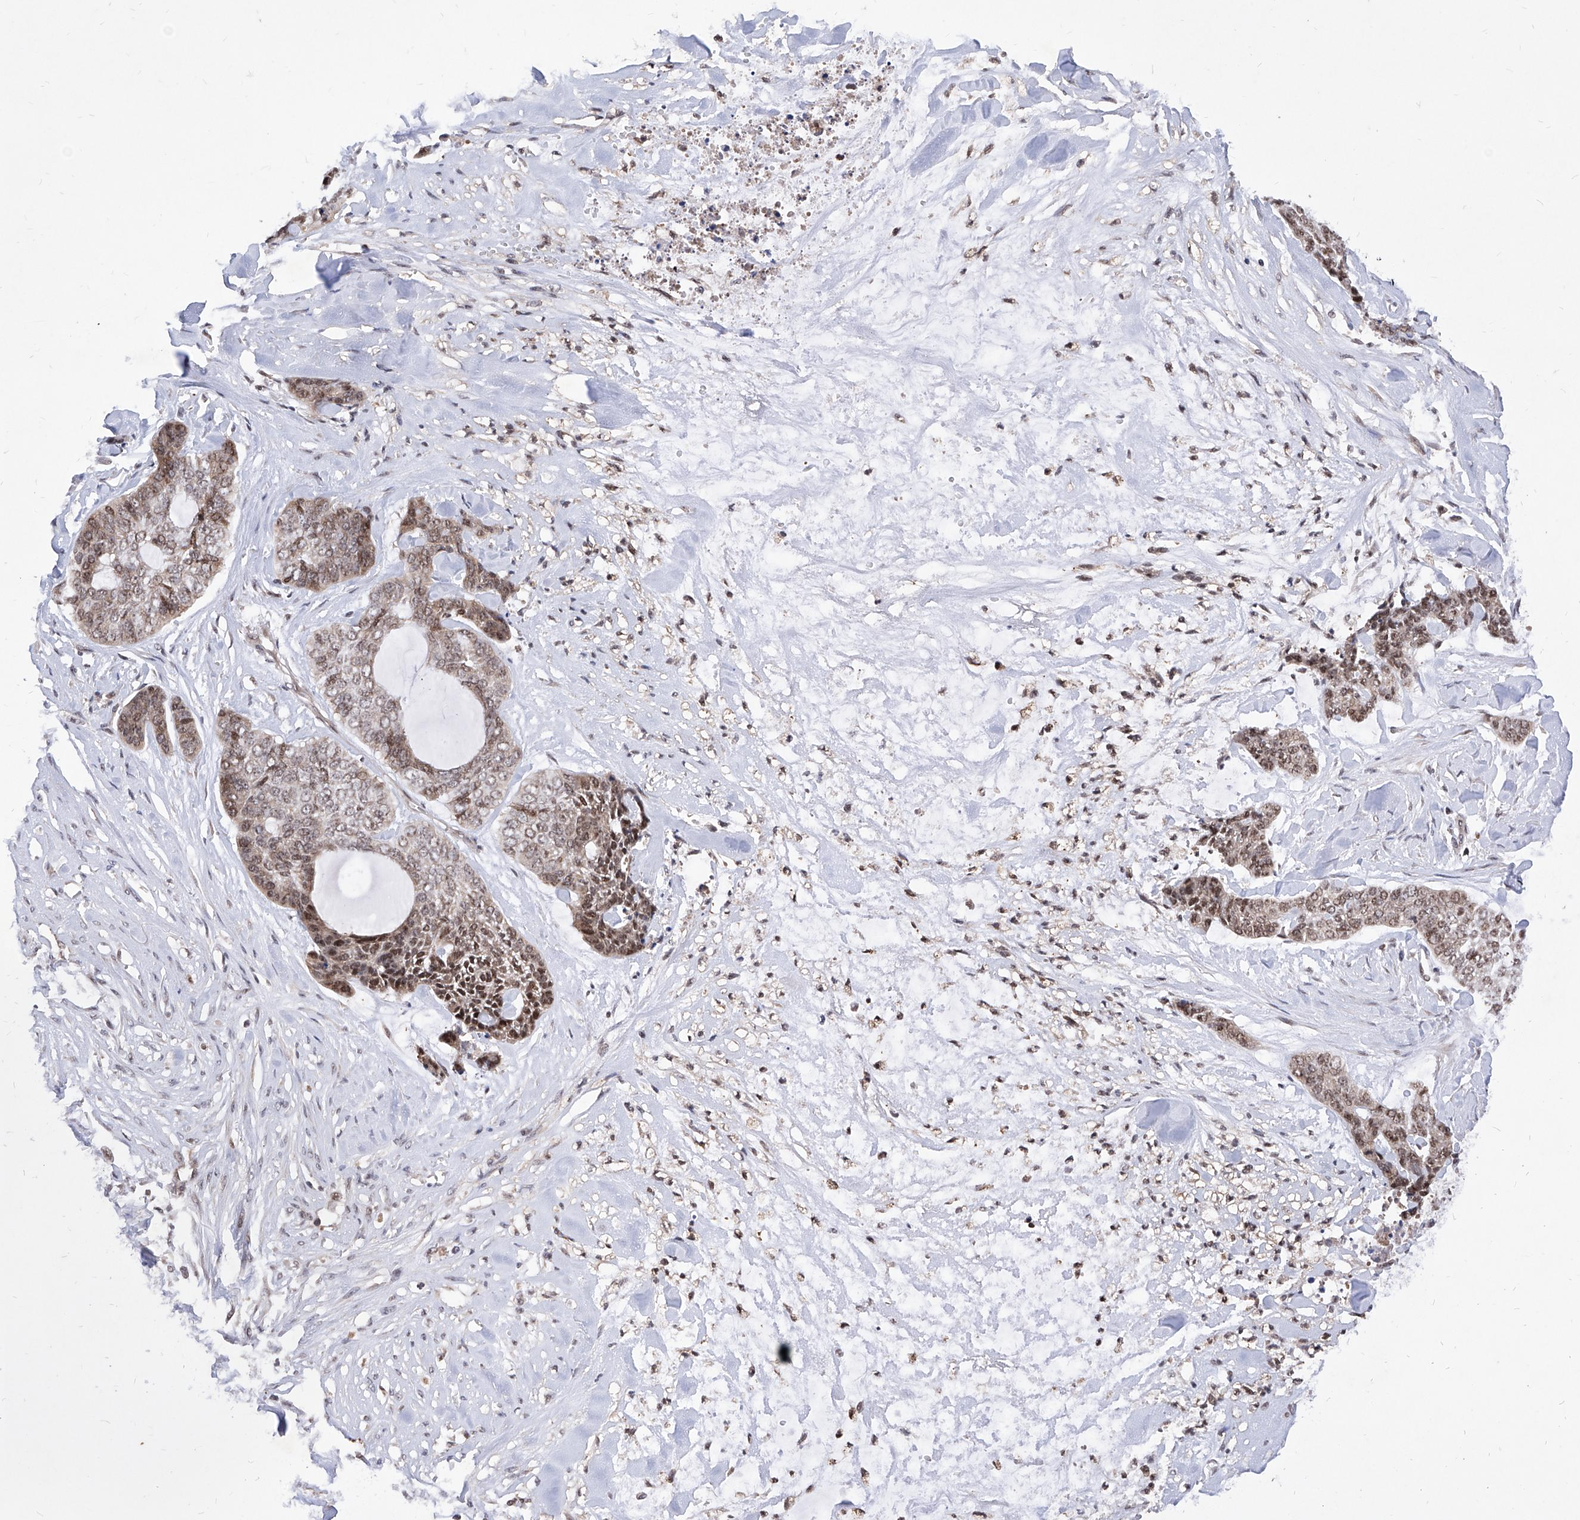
{"staining": {"intensity": "moderate", "quantity": ">75%", "location": "nuclear"}, "tissue": "skin cancer", "cell_type": "Tumor cells", "image_type": "cancer", "snomed": [{"axis": "morphology", "description": "Basal cell carcinoma"}, {"axis": "topography", "description": "Skin"}], "caption": "Protein expression analysis of skin basal cell carcinoma displays moderate nuclear positivity in about >75% of tumor cells.", "gene": "LGR4", "patient": {"sex": "female", "age": 64}}